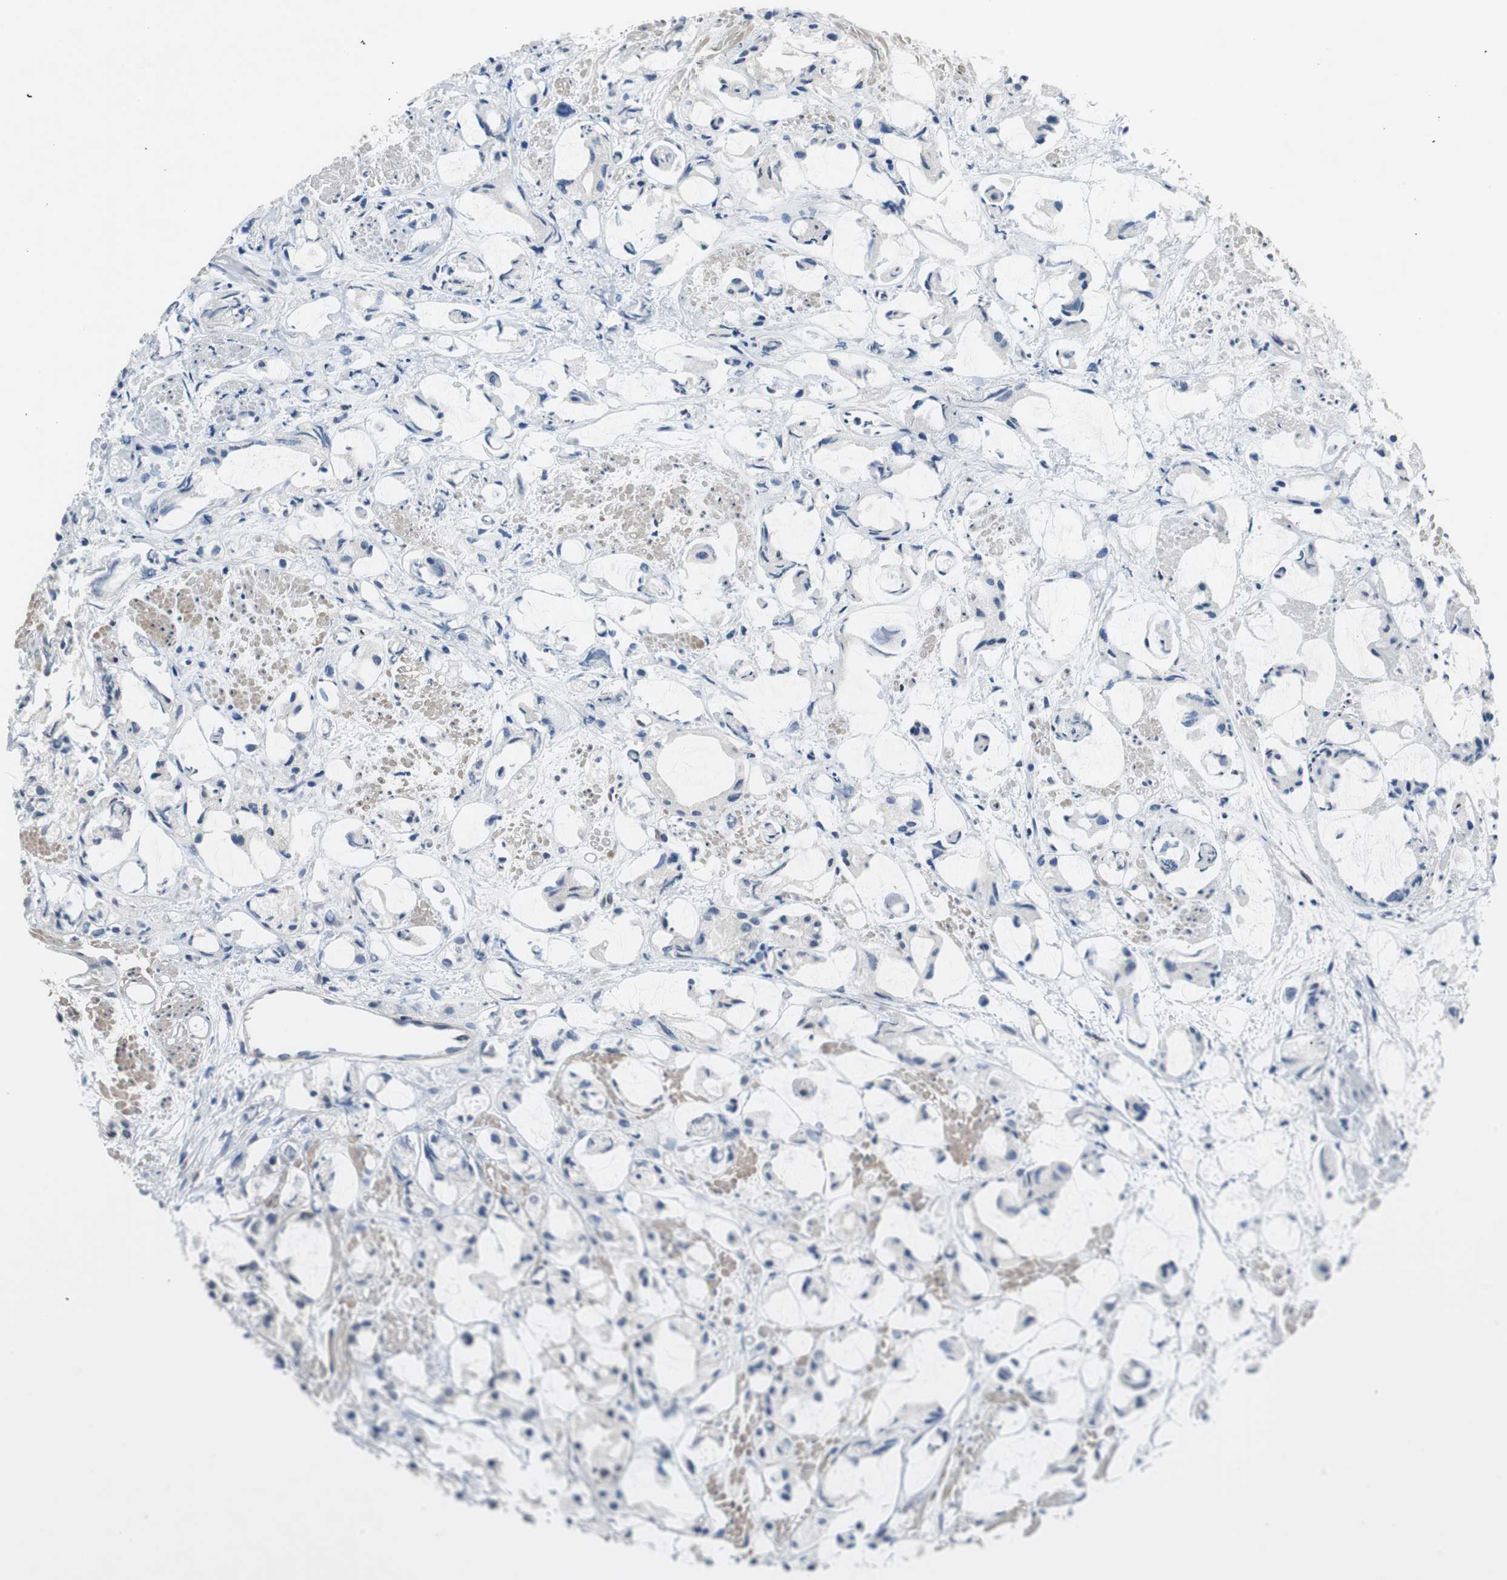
{"staining": {"intensity": "negative", "quantity": "none", "location": "none"}, "tissue": "prostate cancer", "cell_type": "Tumor cells", "image_type": "cancer", "snomed": [{"axis": "morphology", "description": "Adenocarcinoma, High grade"}, {"axis": "topography", "description": "Prostate"}], "caption": "Image shows no significant protein positivity in tumor cells of prostate cancer (high-grade adenocarcinoma).", "gene": "MAFB", "patient": {"sex": "male", "age": 85}}